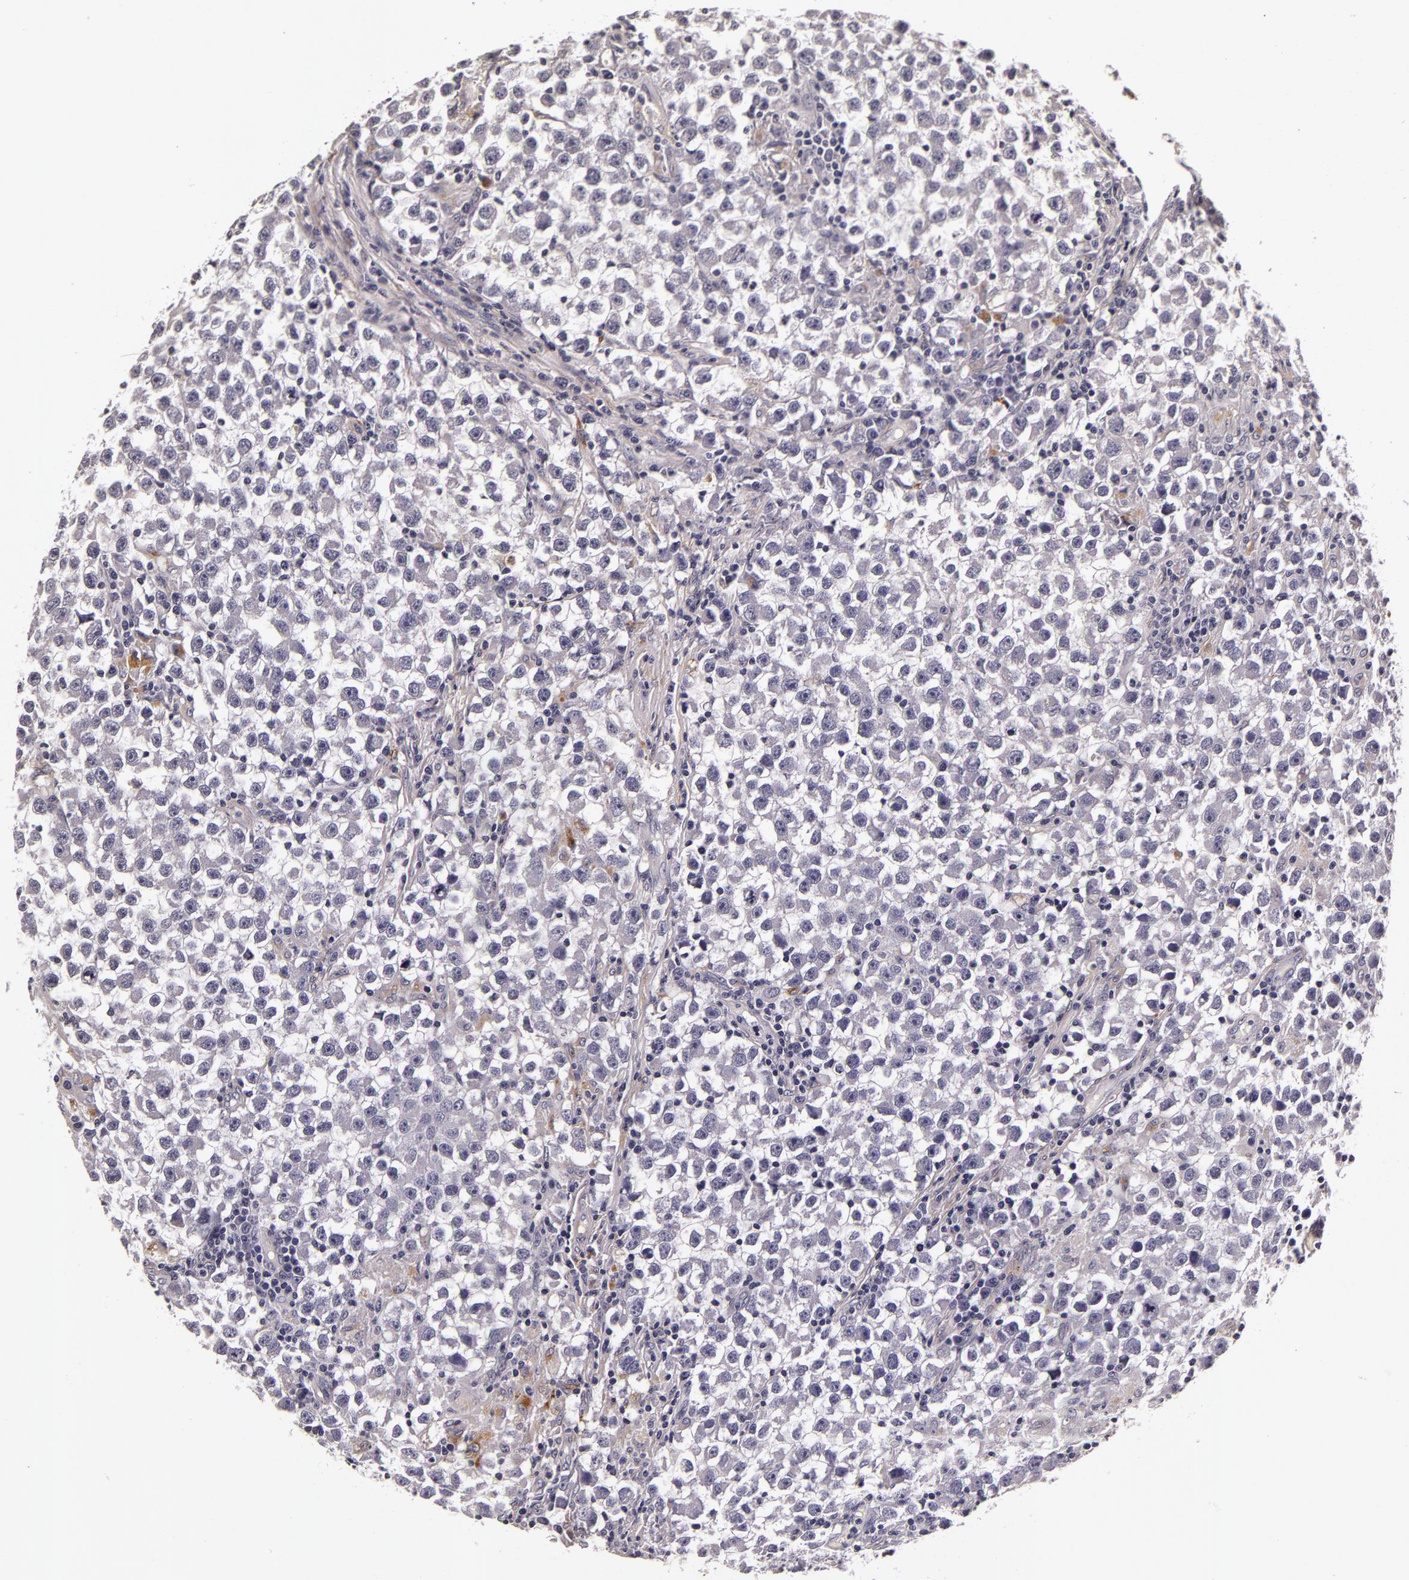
{"staining": {"intensity": "negative", "quantity": "none", "location": "none"}, "tissue": "testis cancer", "cell_type": "Tumor cells", "image_type": "cancer", "snomed": [{"axis": "morphology", "description": "Seminoma, NOS"}, {"axis": "topography", "description": "Testis"}], "caption": "There is no significant expression in tumor cells of testis cancer (seminoma).", "gene": "LGALS3BP", "patient": {"sex": "male", "age": 33}}